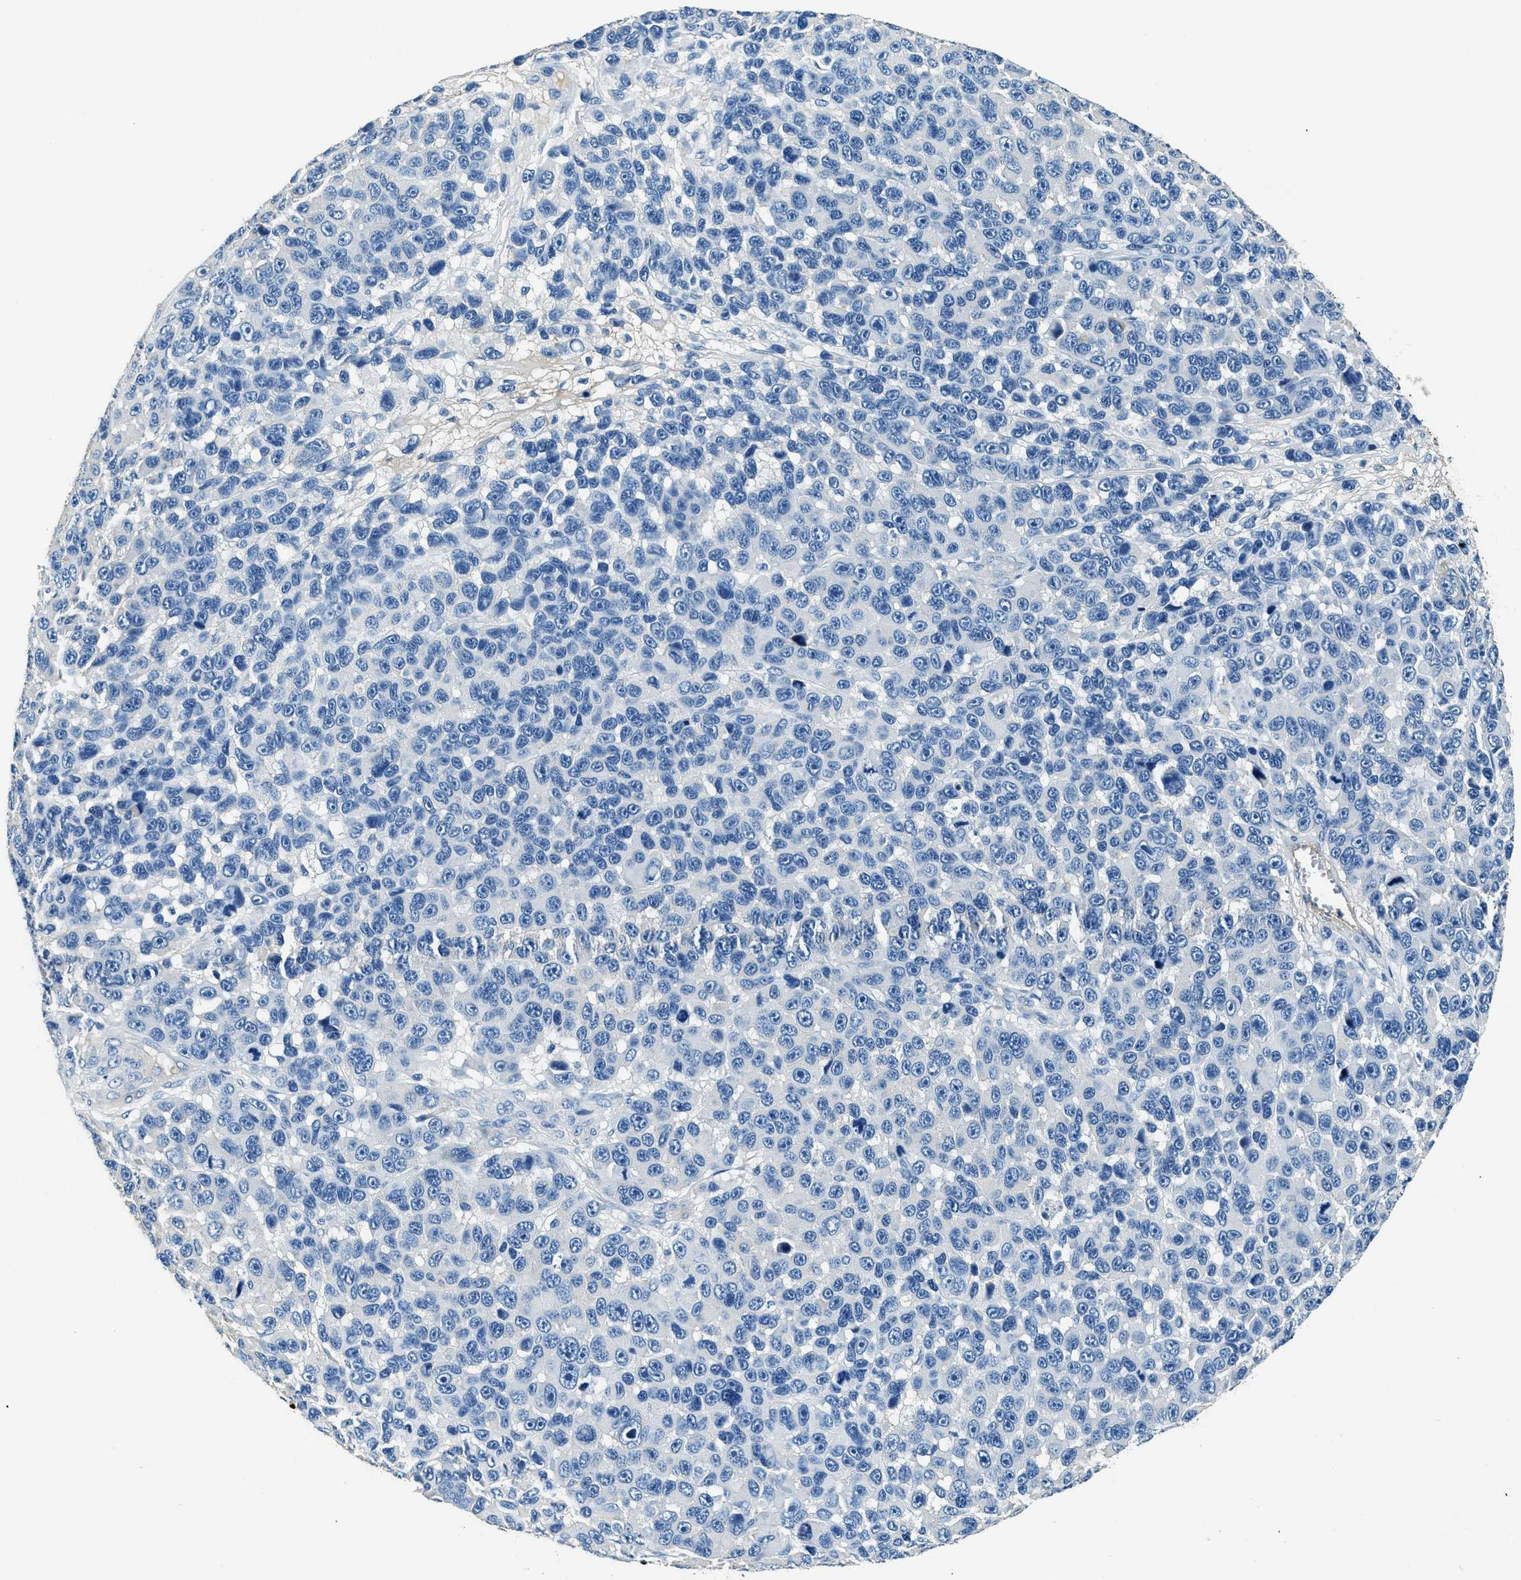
{"staining": {"intensity": "negative", "quantity": "none", "location": "none"}, "tissue": "melanoma", "cell_type": "Tumor cells", "image_type": "cancer", "snomed": [{"axis": "morphology", "description": "Malignant melanoma, NOS"}, {"axis": "topography", "description": "Skin"}], "caption": "Tumor cells are negative for protein expression in human melanoma.", "gene": "TMEM186", "patient": {"sex": "male", "age": 53}}